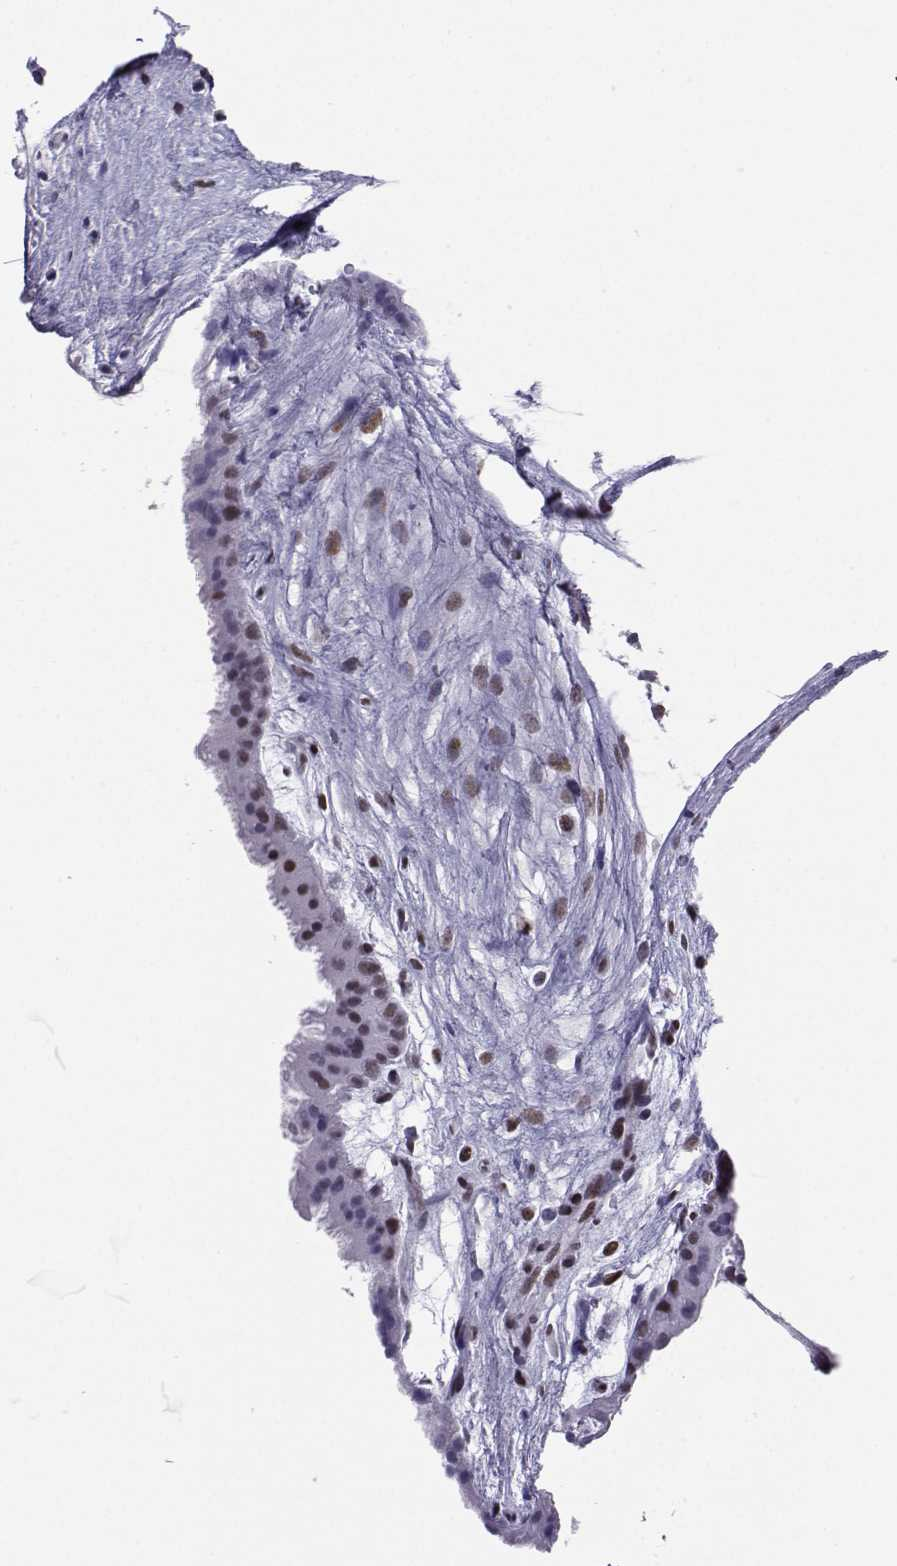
{"staining": {"intensity": "weak", "quantity": "<25%", "location": "nuclear"}, "tissue": "placenta", "cell_type": "Decidual cells", "image_type": "normal", "snomed": [{"axis": "morphology", "description": "Normal tissue, NOS"}, {"axis": "topography", "description": "Placenta"}], "caption": "Immunohistochemistry photomicrograph of normal placenta: human placenta stained with DAB demonstrates no significant protein positivity in decidual cells. (Brightfield microscopy of DAB immunohistochemistry at high magnification).", "gene": "LORICRIN", "patient": {"sex": "female", "age": 19}}